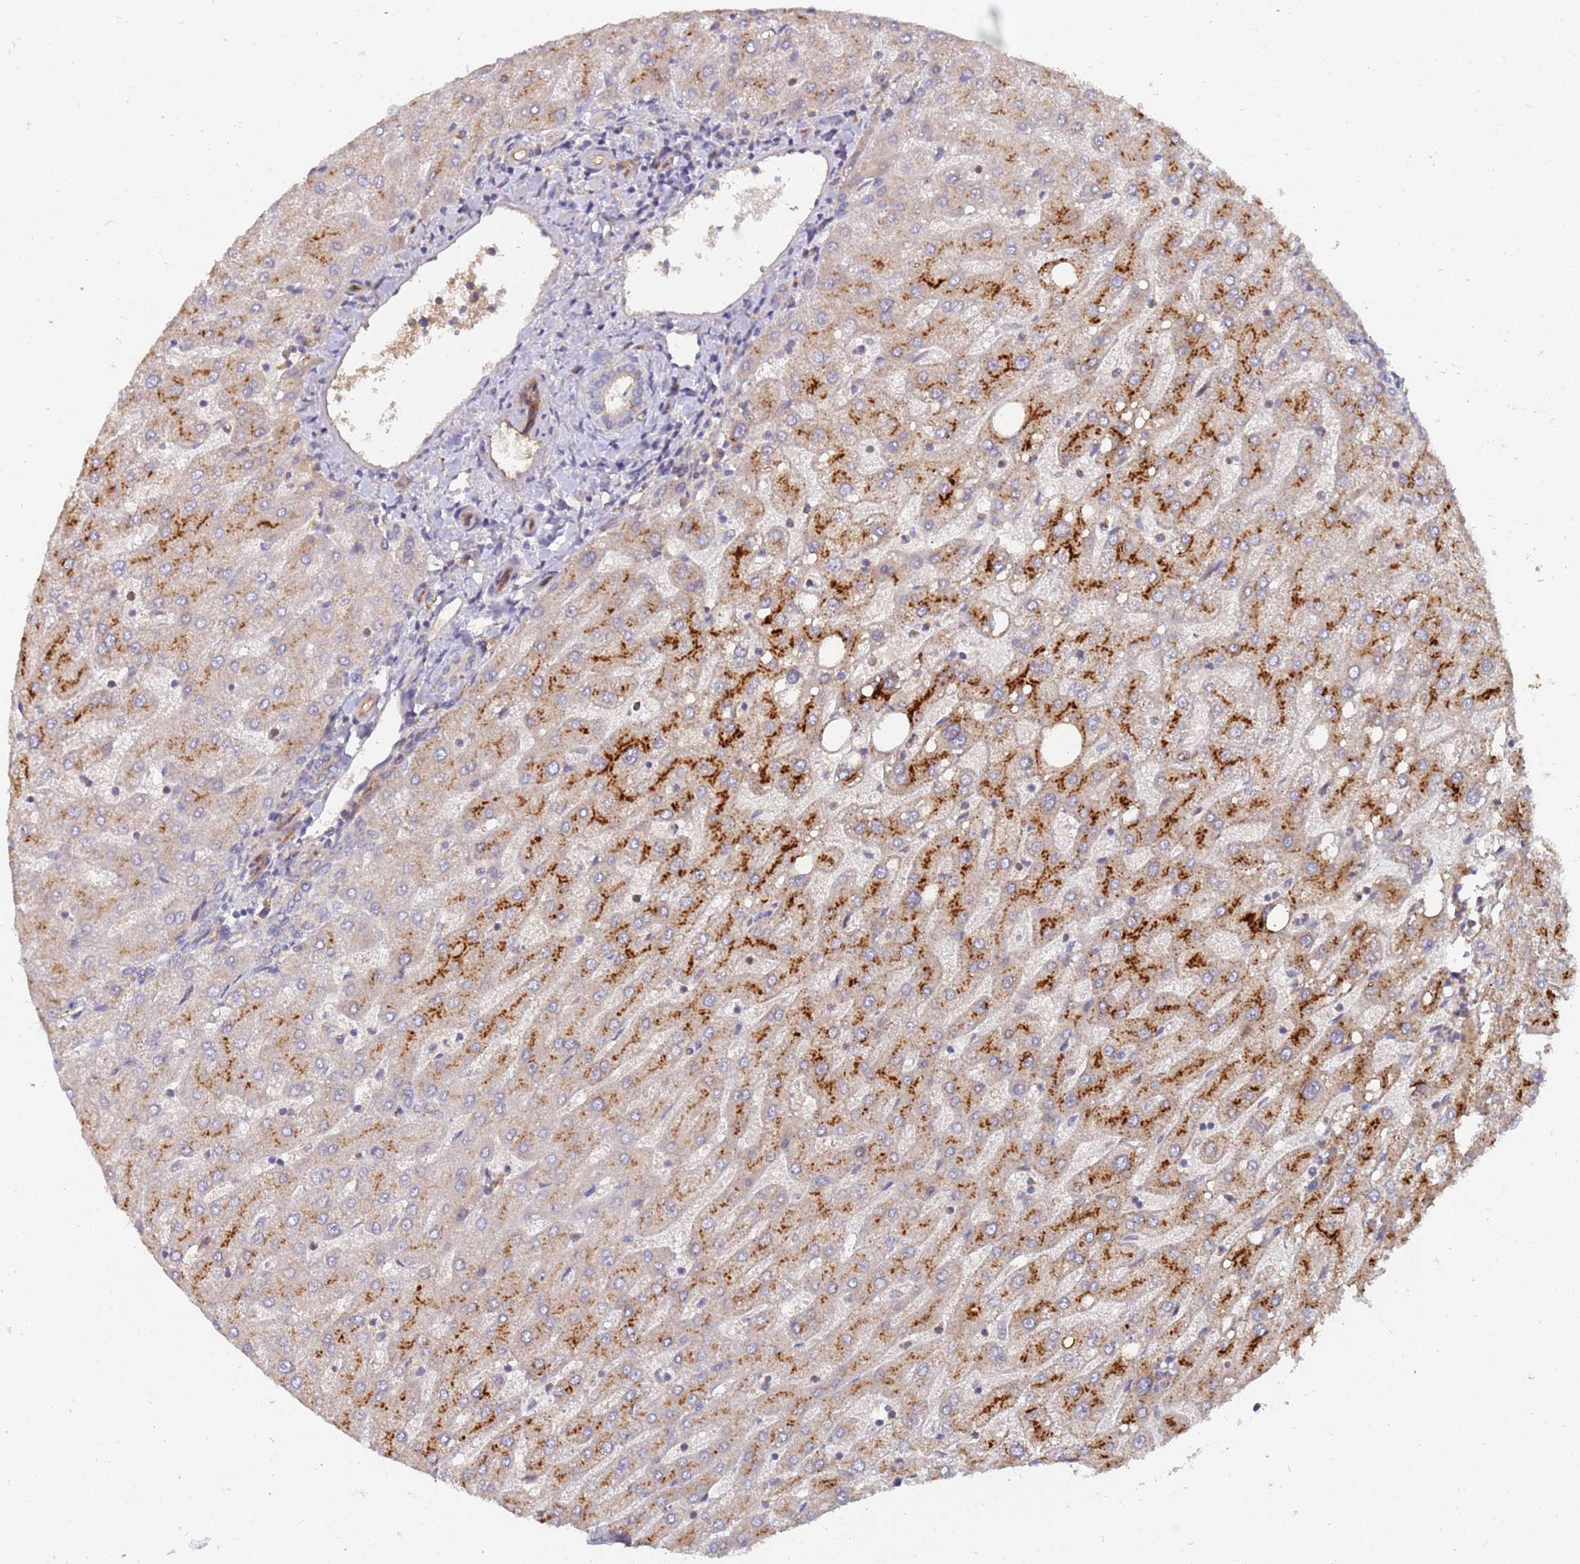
{"staining": {"intensity": "negative", "quantity": "none", "location": "none"}, "tissue": "liver", "cell_type": "Cholangiocytes", "image_type": "normal", "snomed": [{"axis": "morphology", "description": "Normal tissue, NOS"}, {"axis": "topography", "description": "Liver"}], "caption": "The histopathology image displays no significant staining in cholangiocytes of liver.", "gene": "ABCB6", "patient": {"sex": "male", "age": 67}}